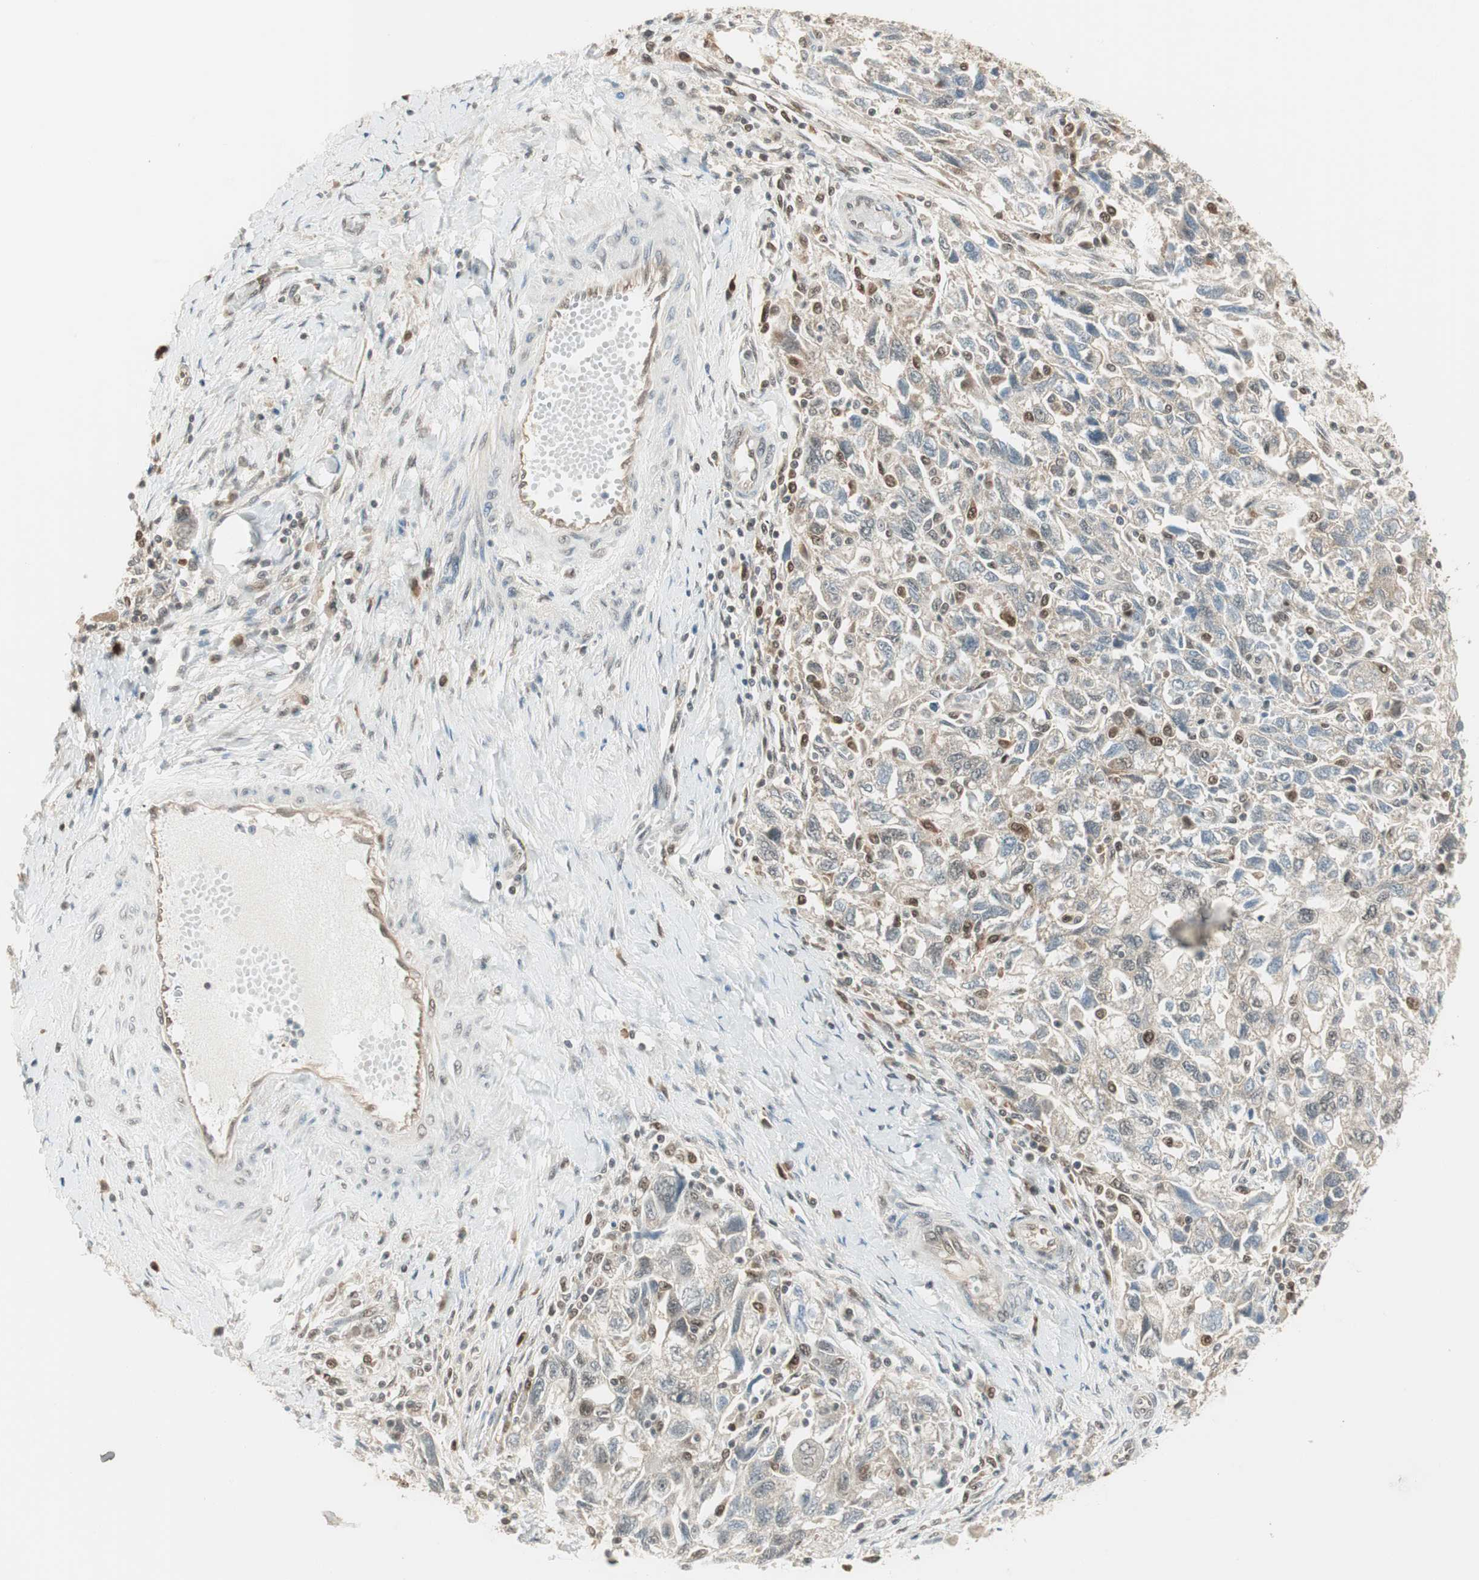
{"staining": {"intensity": "weak", "quantity": "25%-75%", "location": "cytoplasmic/membranous"}, "tissue": "ovarian cancer", "cell_type": "Tumor cells", "image_type": "cancer", "snomed": [{"axis": "morphology", "description": "Carcinoma, NOS"}, {"axis": "morphology", "description": "Cystadenocarcinoma, serous, NOS"}, {"axis": "topography", "description": "Ovary"}], "caption": "This micrograph demonstrates carcinoma (ovarian) stained with immunohistochemistry to label a protein in brown. The cytoplasmic/membranous of tumor cells show weak positivity for the protein. Nuclei are counter-stained blue.", "gene": "IPO5", "patient": {"sex": "female", "age": 69}}